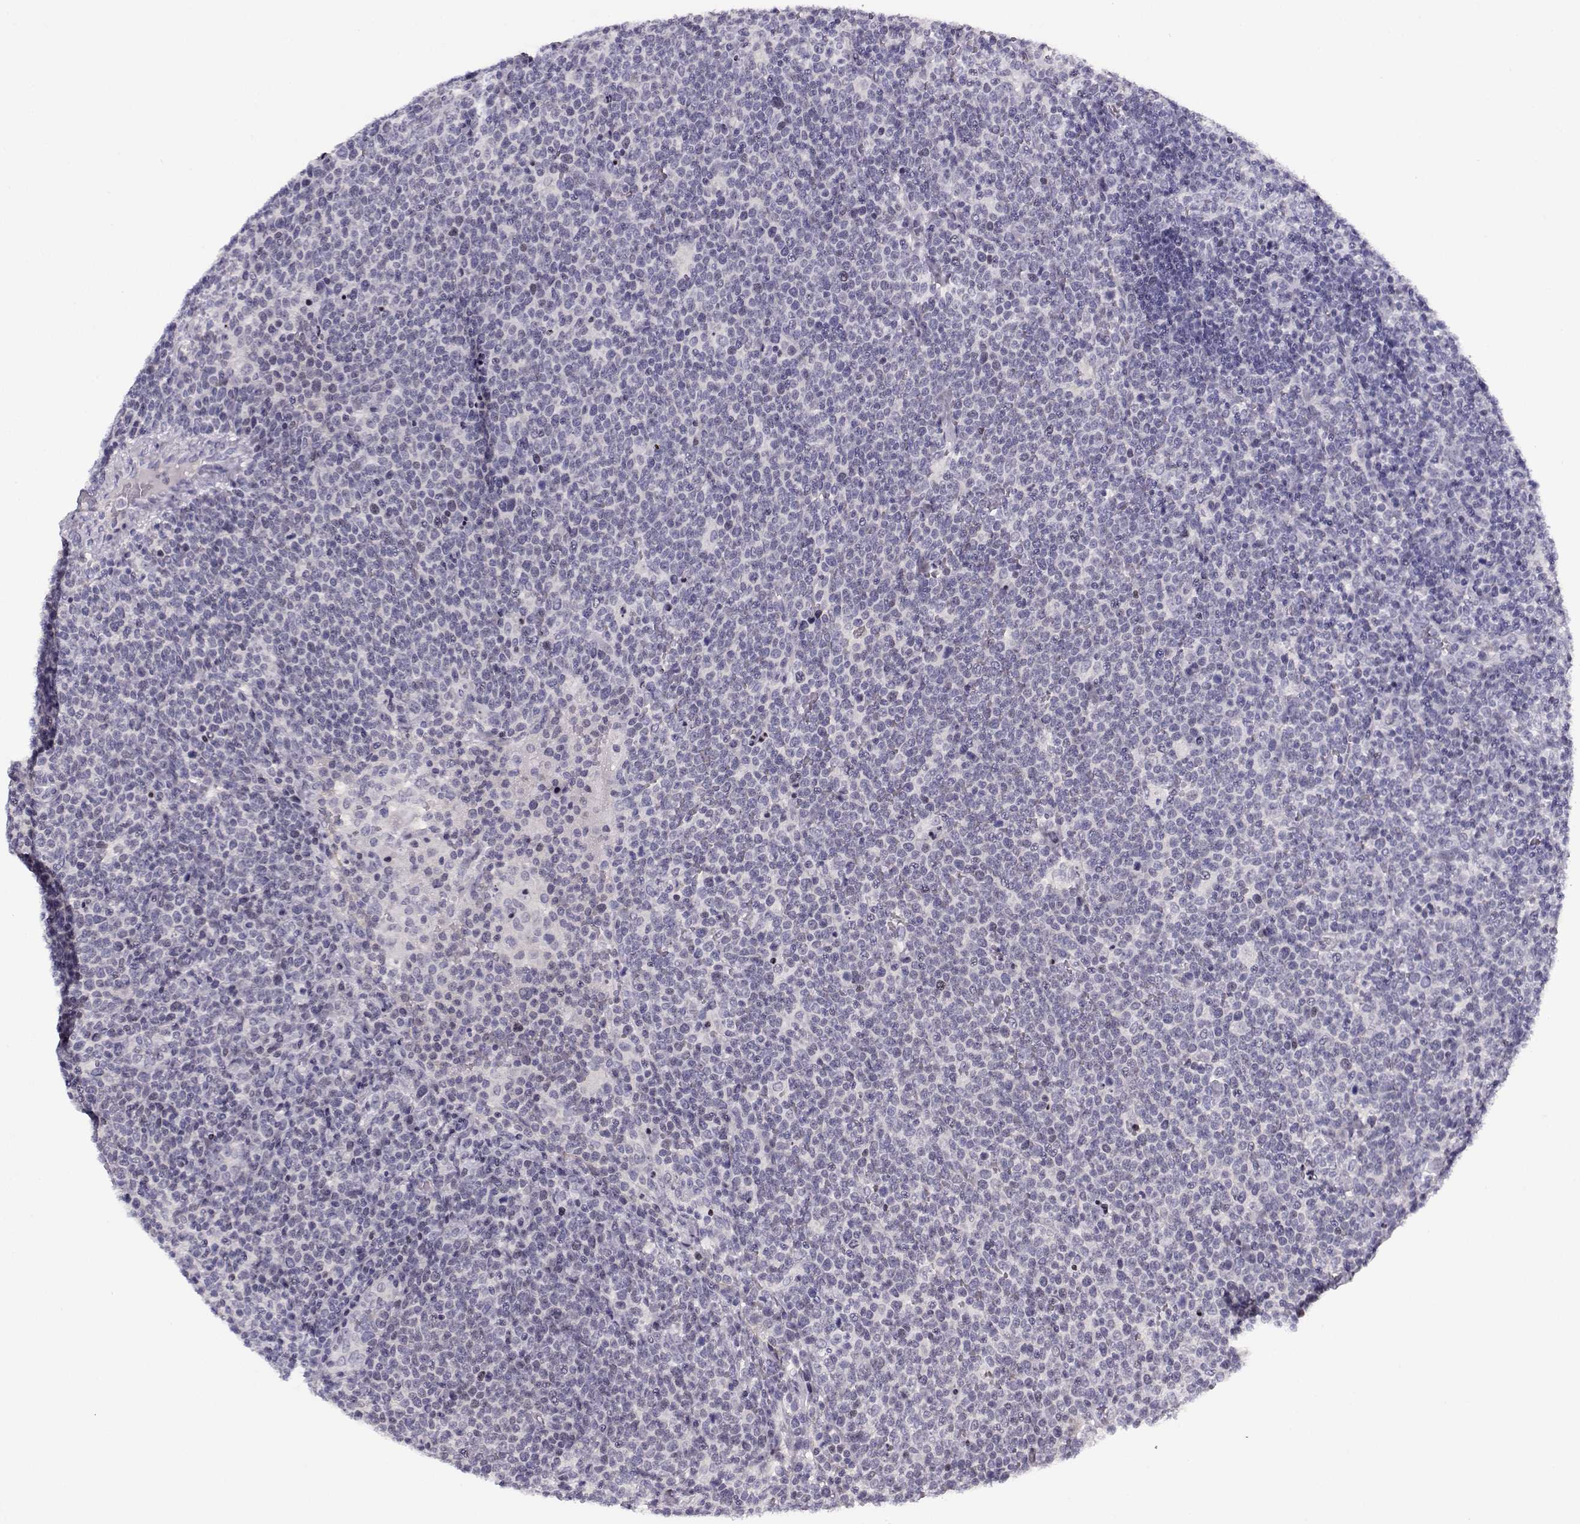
{"staining": {"intensity": "negative", "quantity": "none", "location": "none"}, "tissue": "lymphoma", "cell_type": "Tumor cells", "image_type": "cancer", "snomed": [{"axis": "morphology", "description": "Malignant lymphoma, non-Hodgkin's type, High grade"}, {"axis": "topography", "description": "Lymph node"}], "caption": "Micrograph shows no significant protein expression in tumor cells of malignant lymphoma, non-Hodgkin's type (high-grade).", "gene": "CRX", "patient": {"sex": "male", "age": 61}}